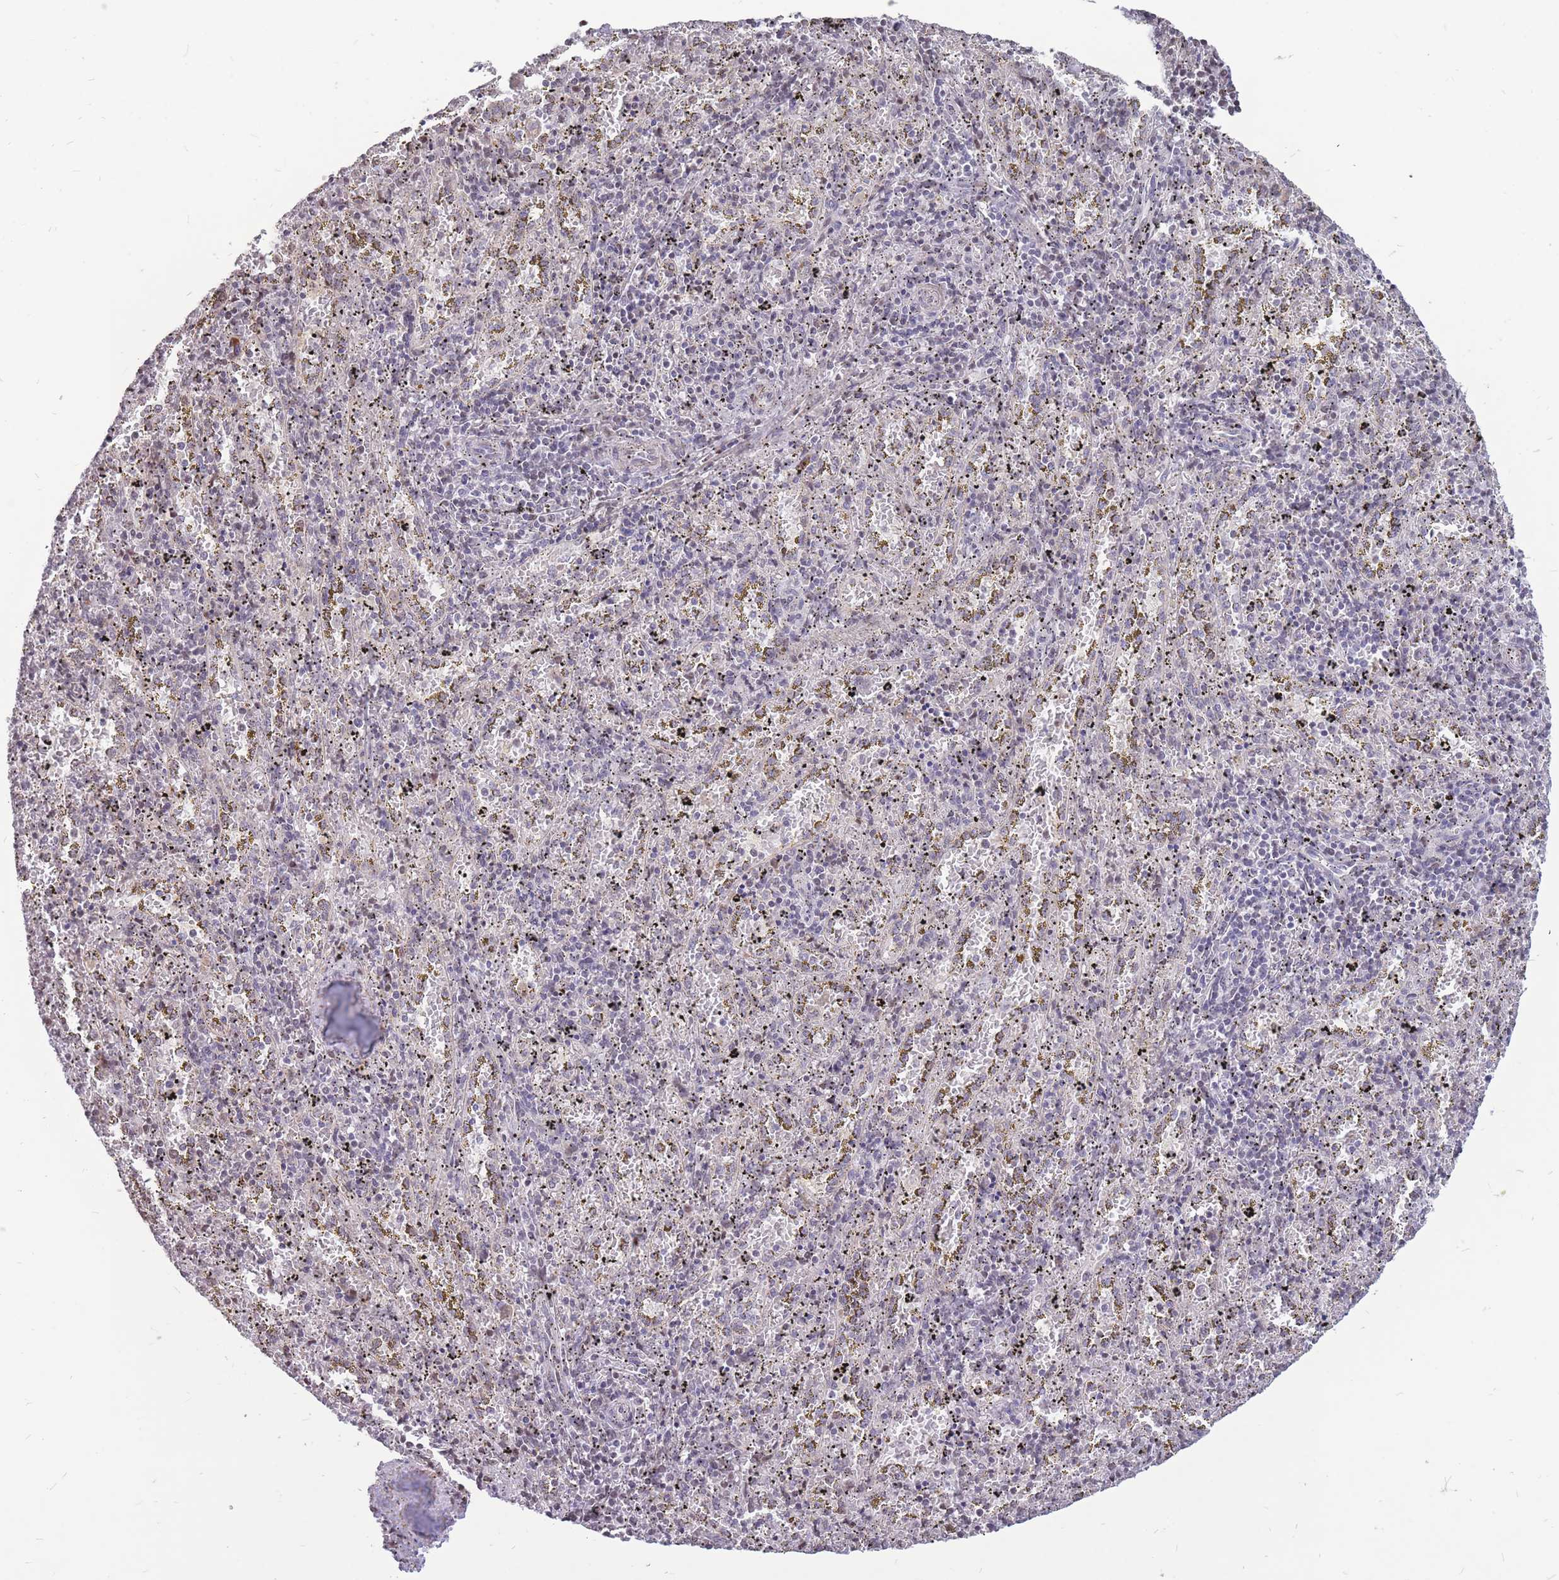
{"staining": {"intensity": "negative", "quantity": "none", "location": "none"}, "tissue": "spleen", "cell_type": "Cells in red pulp", "image_type": "normal", "snomed": [{"axis": "morphology", "description": "Normal tissue, NOS"}, {"axis": "topography", "description": "Spleen"}], "caption": "Immunohistochemistry image of benign spleen: spleen stained with DAB displays no significant protein expression in cells in red pulp. (Brightfield microscopy of DAB immunohistochemistry (IHC) at high magnification).", "gene": "ADD2", "patient": {"sex": "male", "age": 11}}